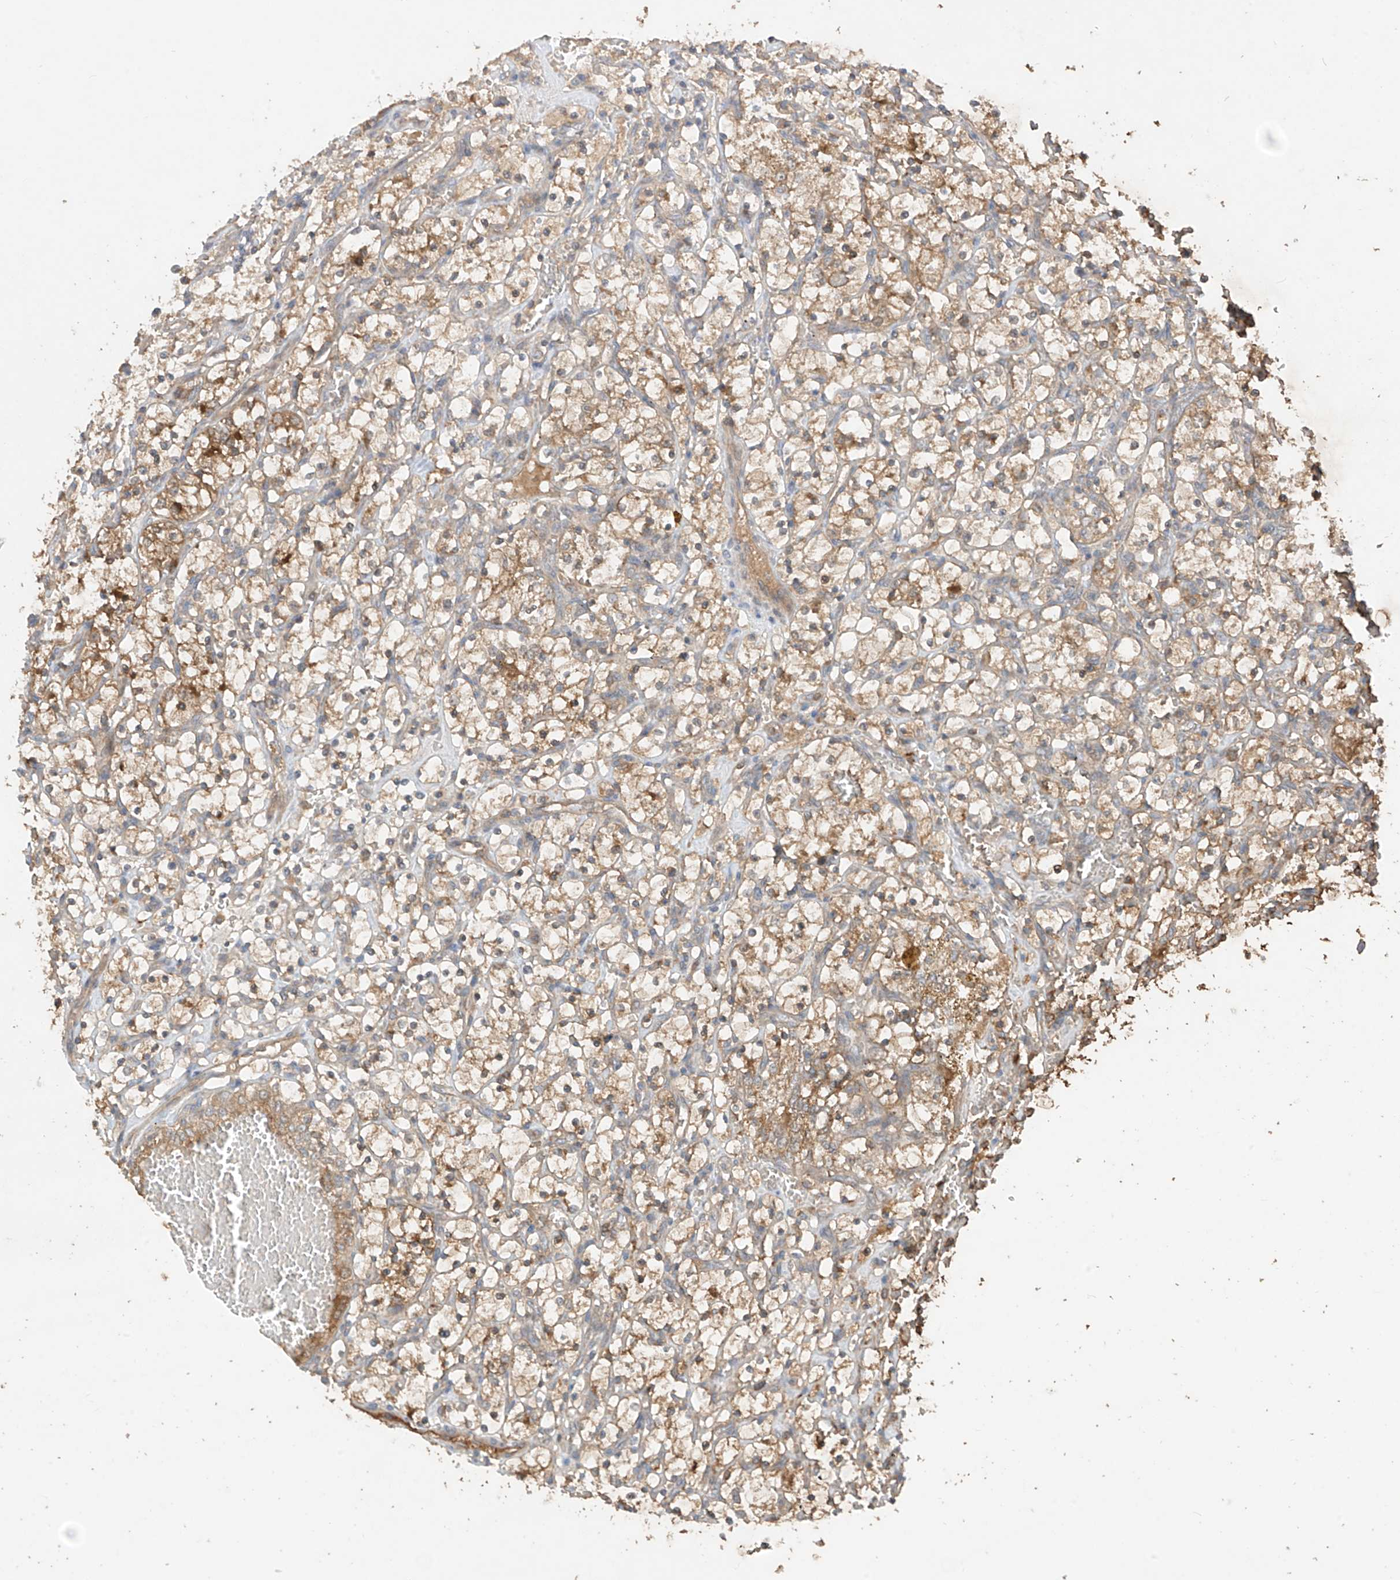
{"staining": {"intensity": "moderate", "quantity": "25%-75%", "location": "cytoplasmic/membranous"}, "tissue": "renal cancer", "cell_type": "Tumor cells", "image_type": "cancer", "snomed": [{"axis": "morphology", "description": "Adenocarcinoma, NOS"}, {"axis": "topography", "description": "Kidney"}], "caption": "The image displays staining of adenocarcinoma (renal), revealing moderate cytoplasmic/membranous protein expression (brown color) within tumor cells.", "gene": "CACNA2D4", "patient": {"sex": "female", "age": 69}}